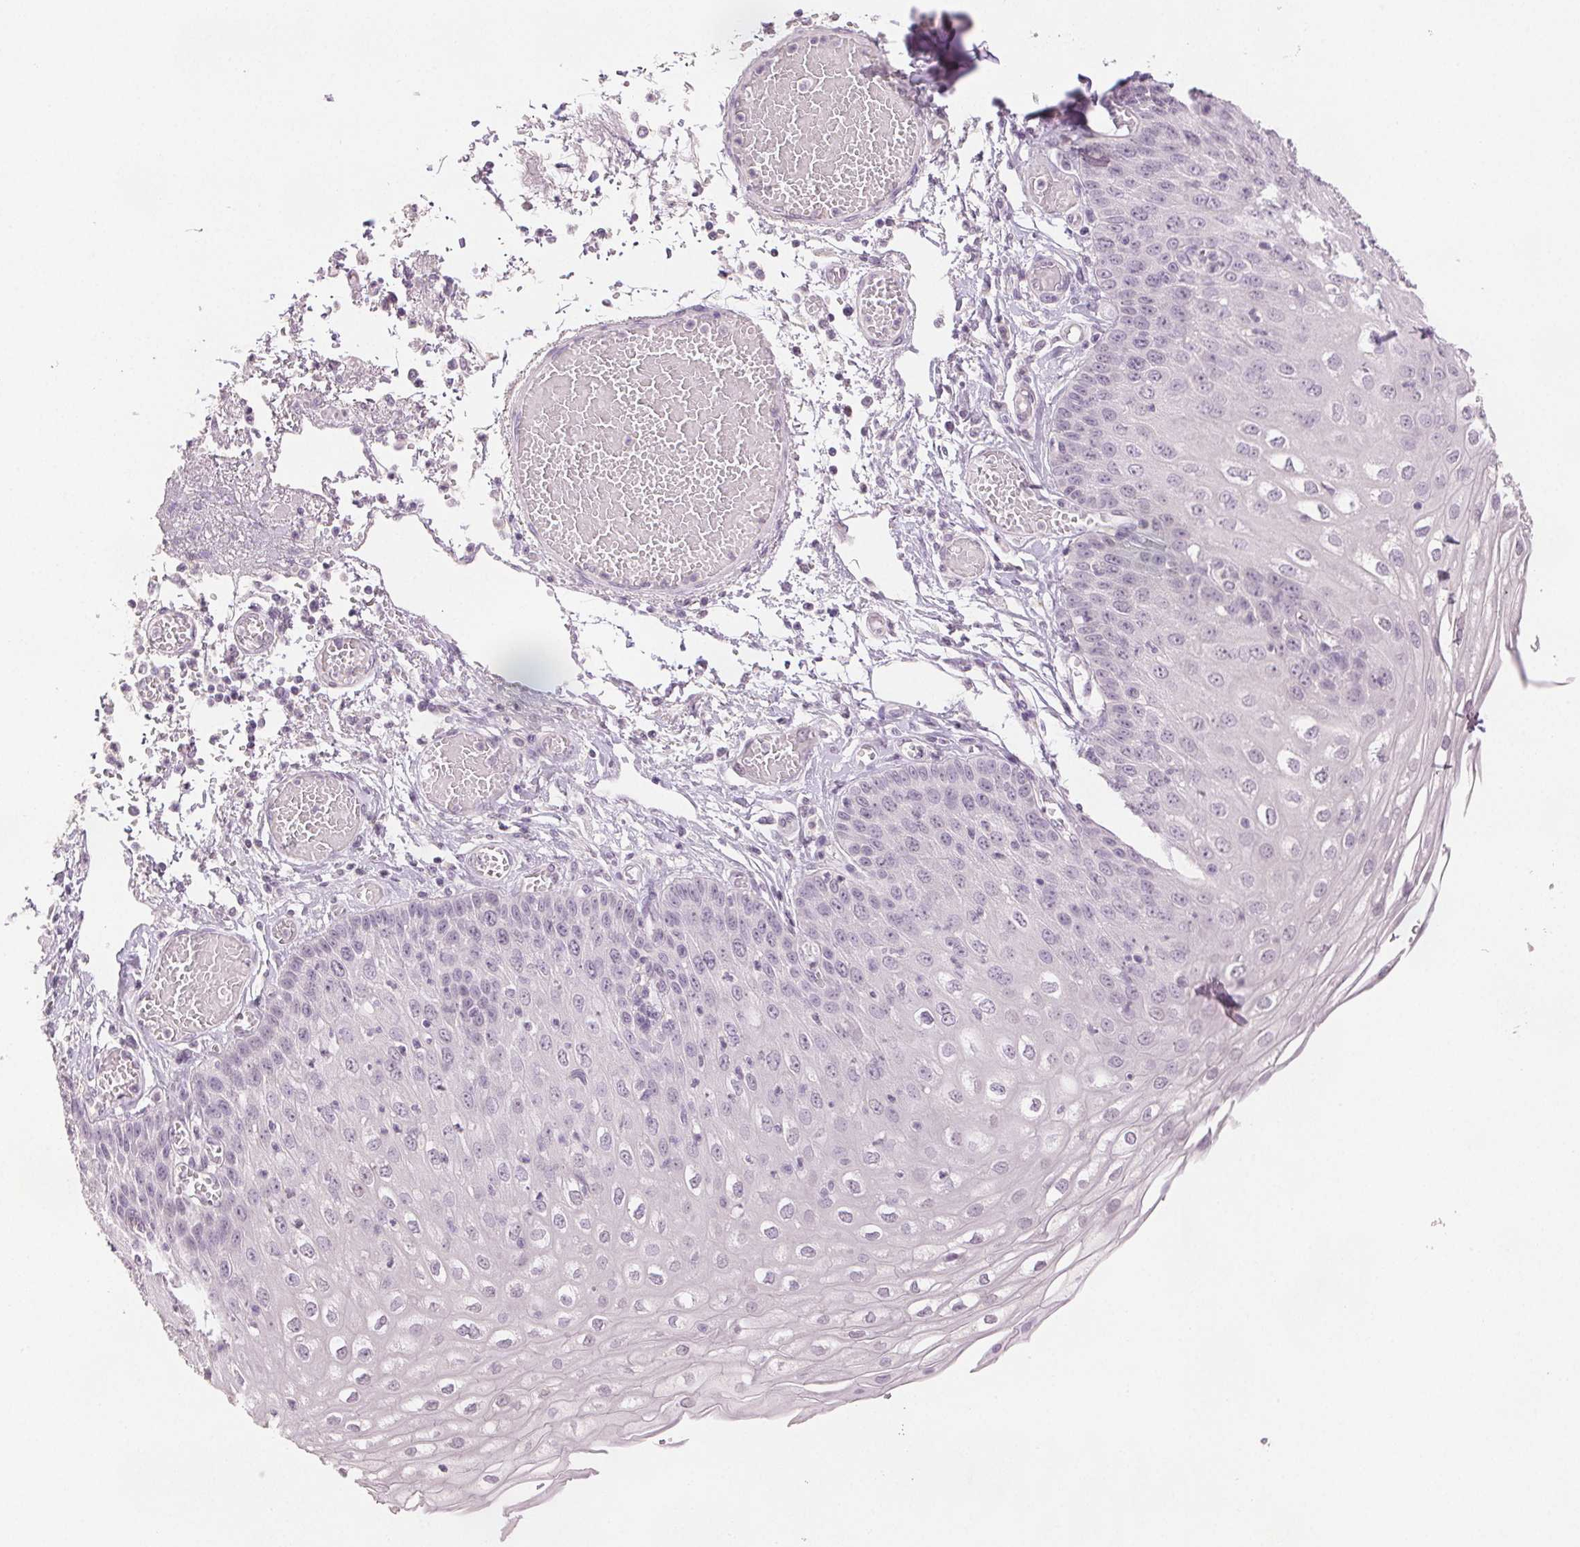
{"staining": {"intensity": "negative", "quantity": "none", "location": "none"}, "tissue": "esophagus", "cell_type": "Squamous epithelial cells", "image_type": "normal", "snomed": [{"axis": "morphology", "description": "Normal tissue, NOS"}, {"axis": "morphology", "description": "Adenocarcinoma, NOS"}, {"axis": "topography", "description": "Esophagus"}], "caption": "The IHC image has no significant positivity in squamous epithelial cells of esophagus.", "gene": "SCGN", "patient": {"sex": "male", "age": 81}}